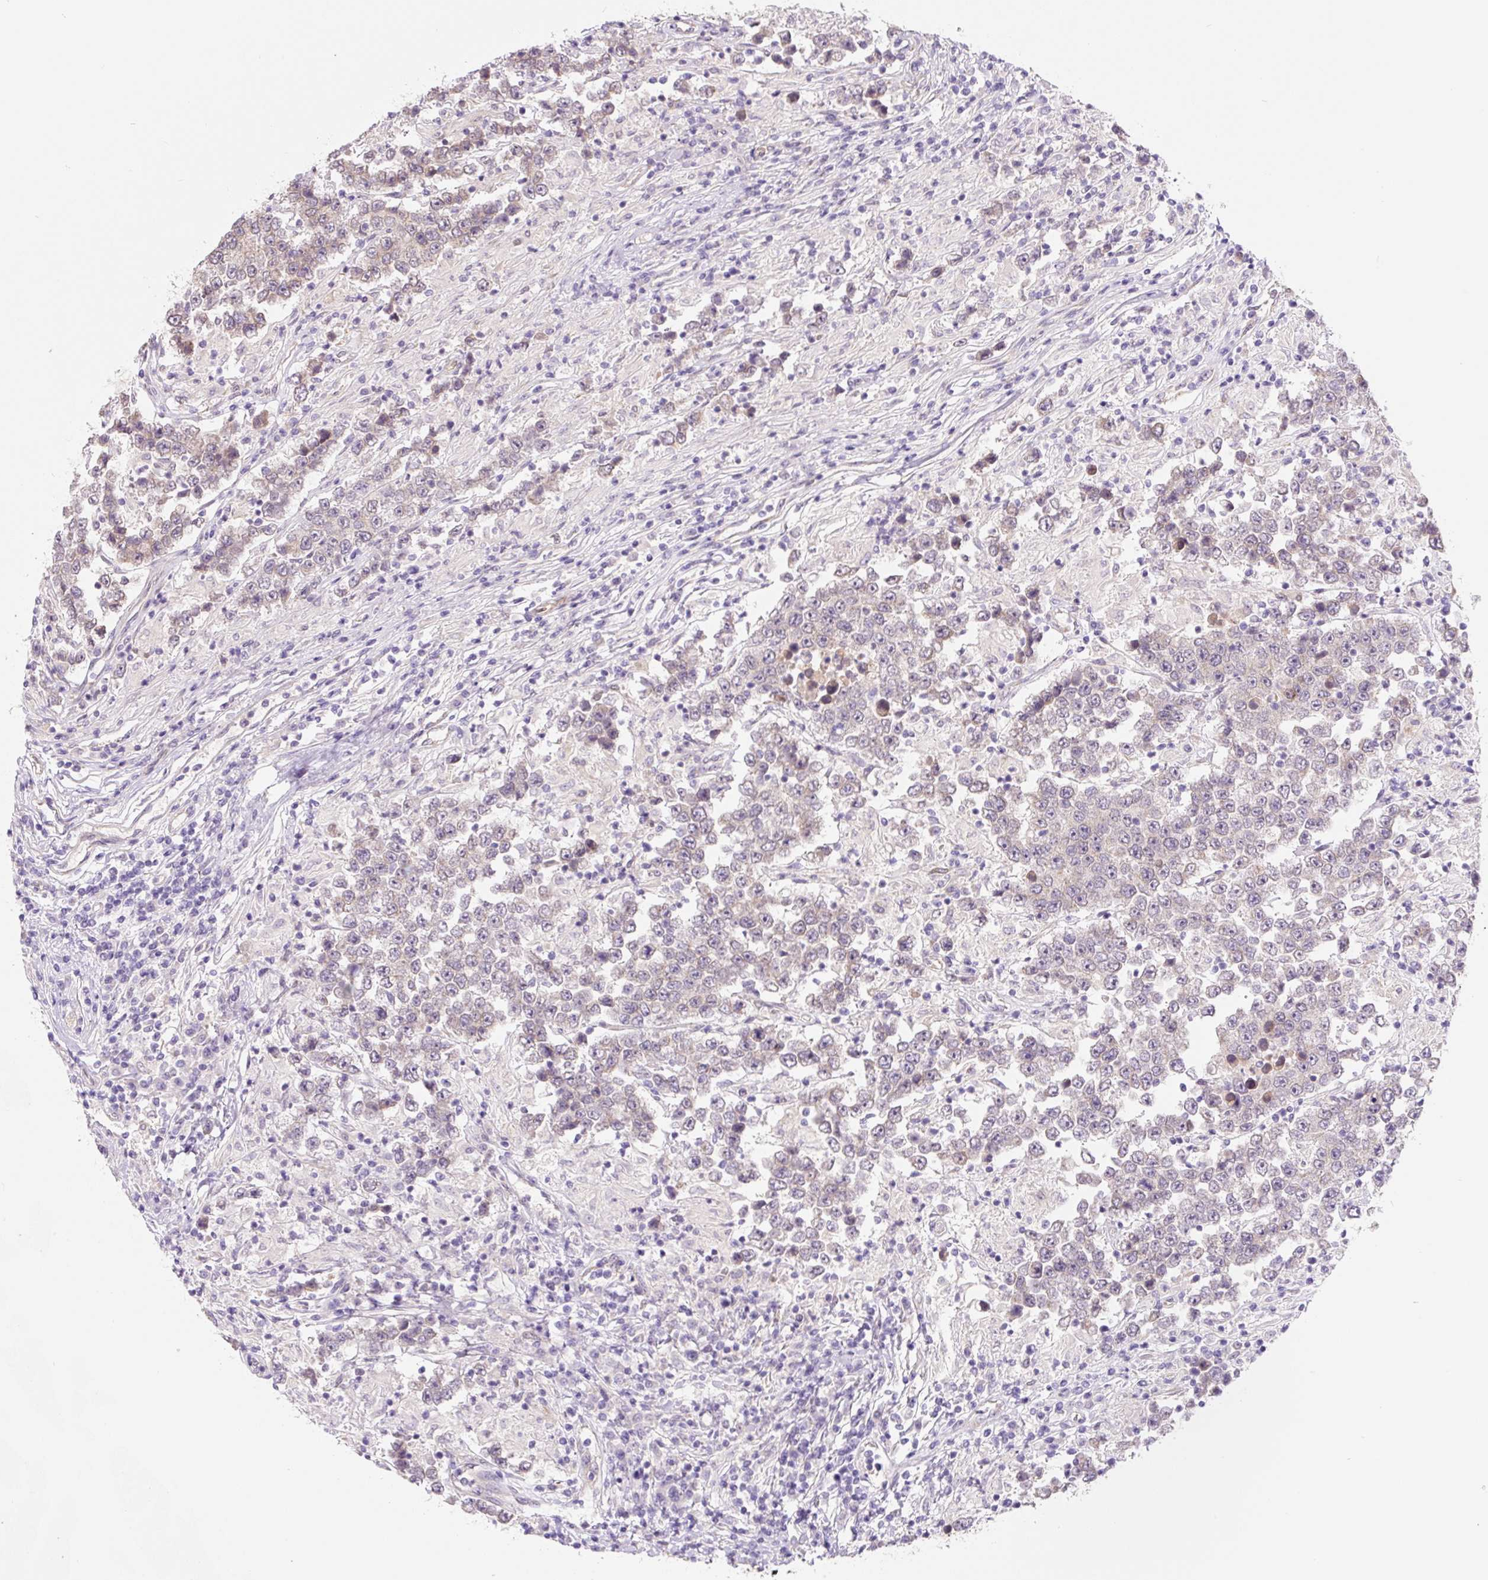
{"staining": {"intensity": "negative", "quantity": "none", "location": "none"}, "tissue": "testis cancer", "cell_type": "Tumor cells", "image_type": "cancer", "snomed": [{"axis": "morphology", "description": "Normal tissue, NOS"}, {"axis": "morphology", "description": "Urothelial carcinoma, High grade"}, {"axis": "morphology", "description": "Seminoma, NOS"}, {"axis": "morphology", "description": "Carcinoma, Embryonal, NOS"}, {"axis": "topography", "description": "Urinary bladder"}, {"axis": "topography", "description": "Testis"}], "caption": "Protein analysis of testis cancer shows no significant expression in tumor cells.", "gene": "ASRGL1", "patient": {"sex": "male", "age": 41}}